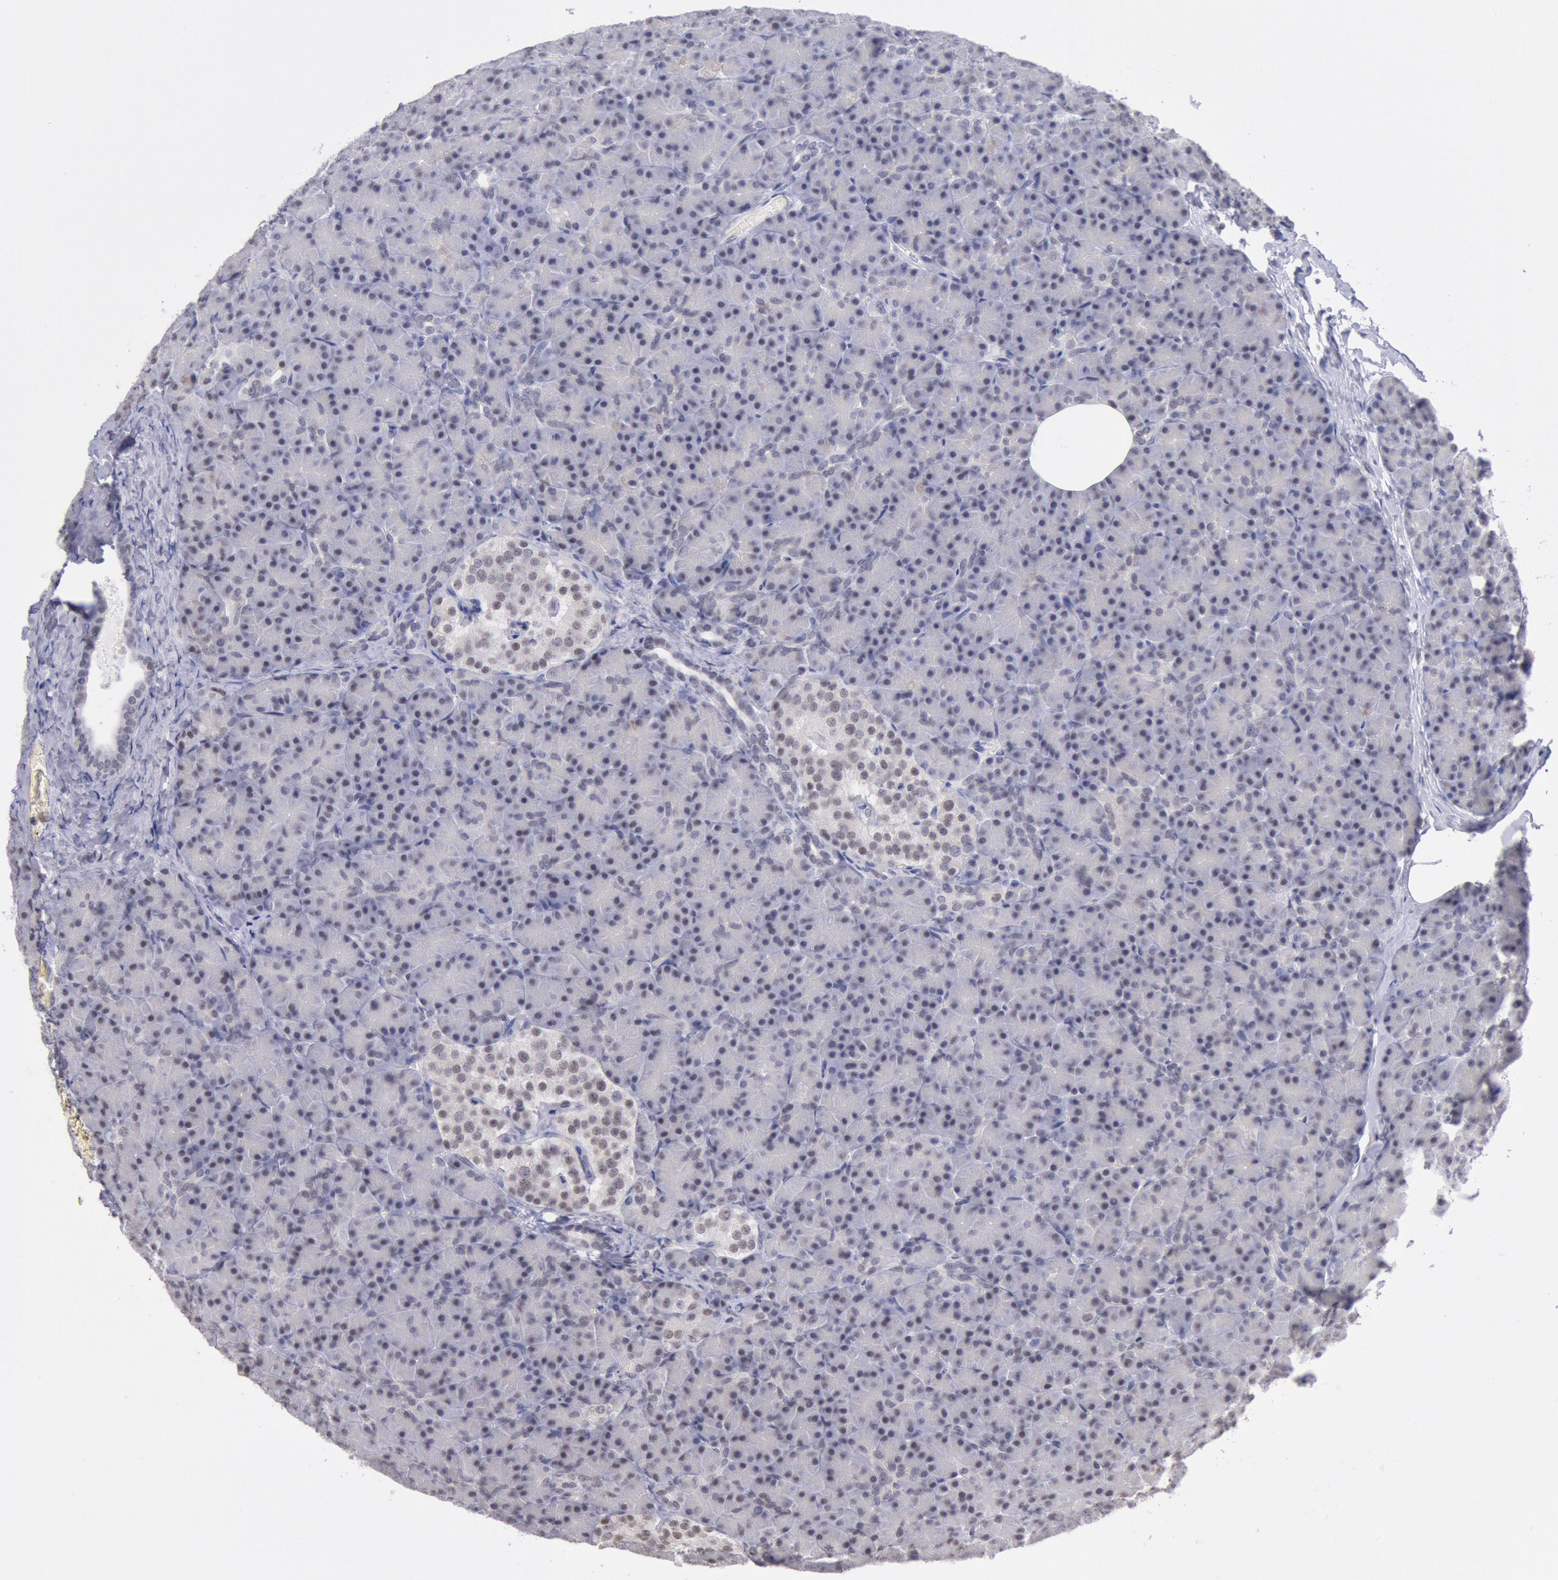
{"staining": {"intensity": "negative", "quantity": "none", "location": "none"}, "tissue": "pancreas", "cell_type": "Exocrine glandular cells", "image_type": "normal", "snomed": [{"axis": "morphology", "description": "Normal tissue, NOS"}, {"axis": "topography", "description": "Pancreas"}], "caption": "This is an IHC image of normal human pancreas. There is no positivity in exocrine glandular cells.", "gene": "MYH6", "patient": {"sex": "female", "age": 43}}